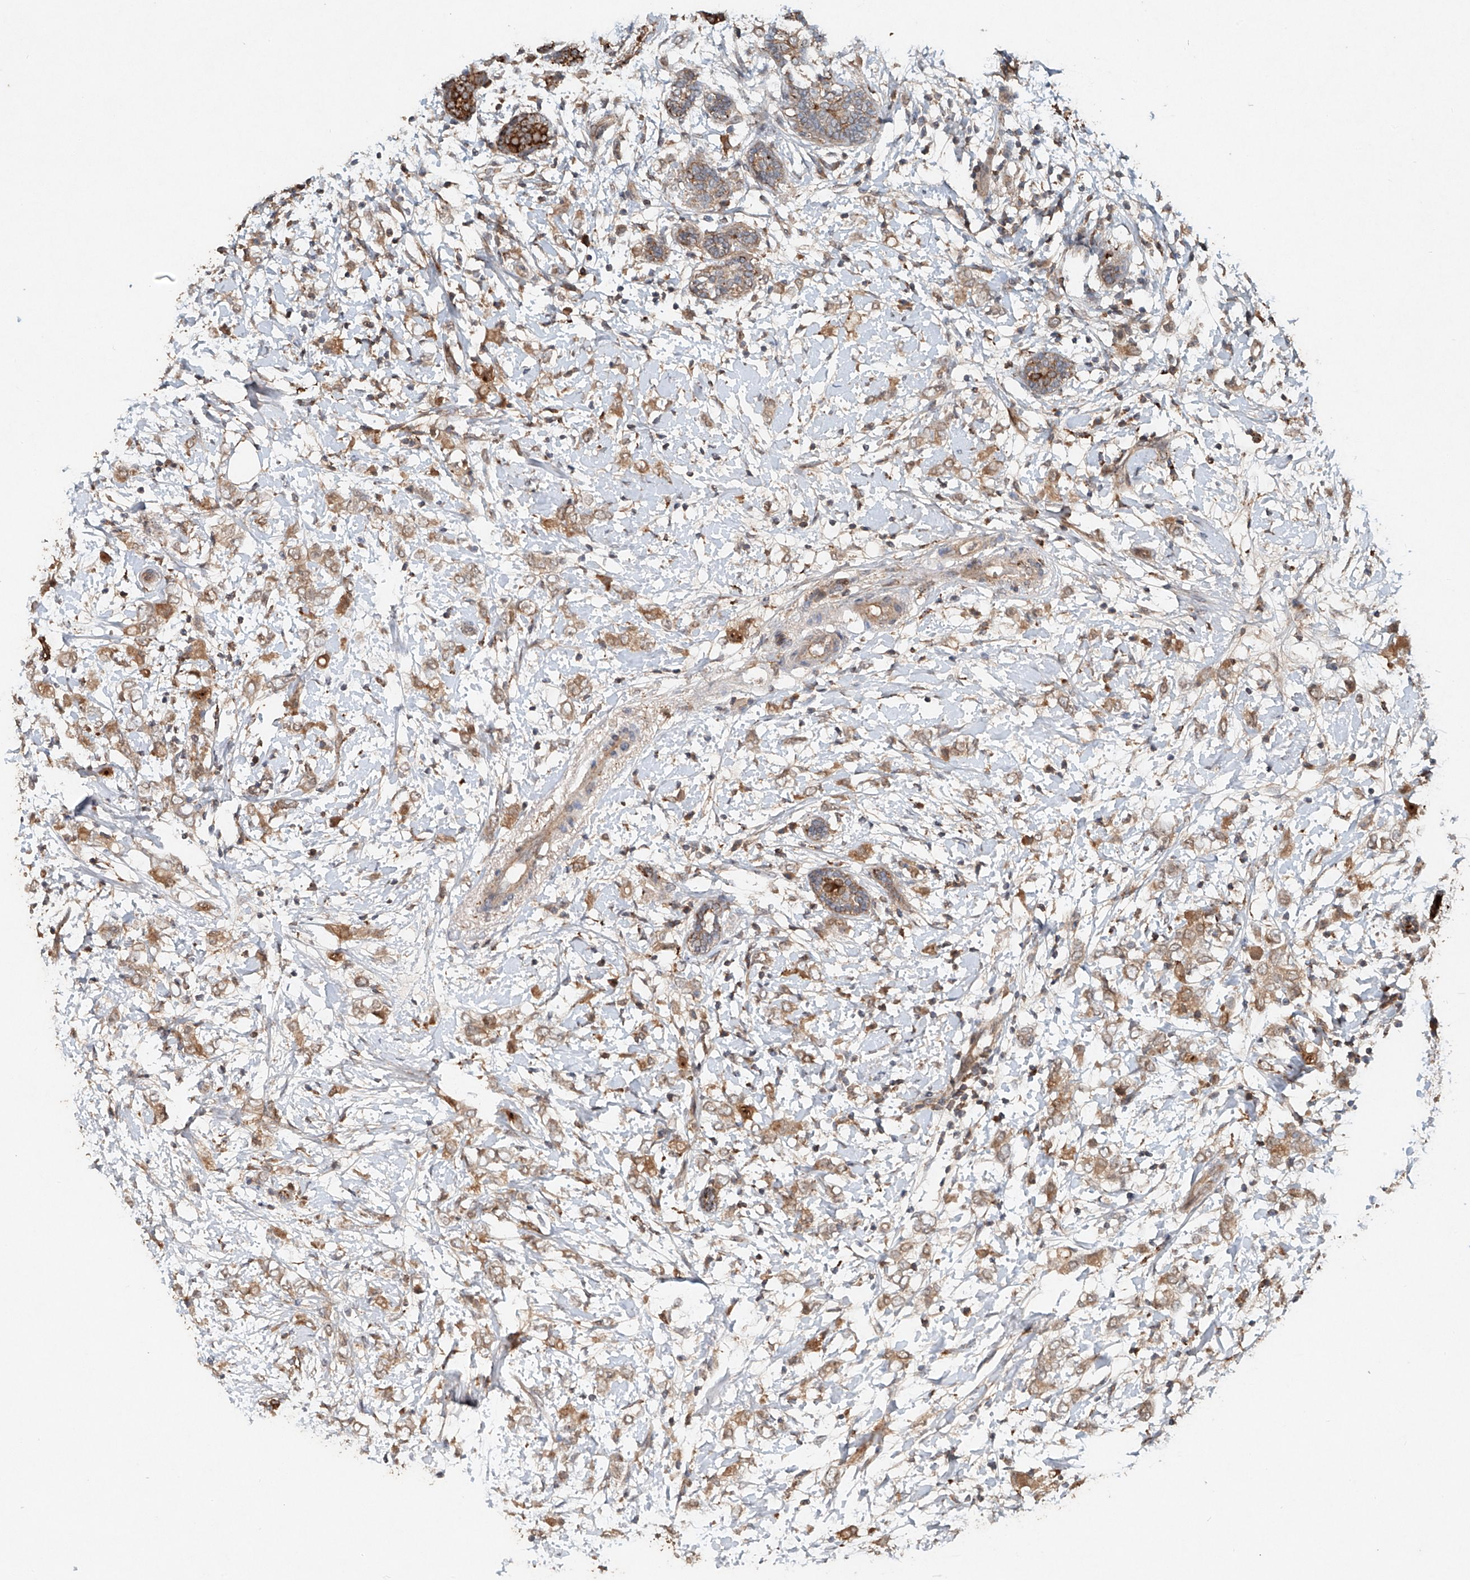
{"staining": {"intensity": "moderate", "quantity": ">75%", "location": "cytoplasmic/membranous"}, "tissue": "breast cancer", "cell_type": "Tumor cells", "image_type": "cancer", "snomed": [{"axis": "morphology", "description": "Normal tissue, NOS"}, {"axis": "morphology", "description": "Lobular carcinoma"}, {"axis": "topography", "description": "Breast"}], "caption": "Protein staining reveals moderate cytoplasmic/membranous positivity in about >75% of tumor cells in breast cancer (lobular carcinoma).", "gene": "IER5", "patient": {"sex": "female", "age": 47}}